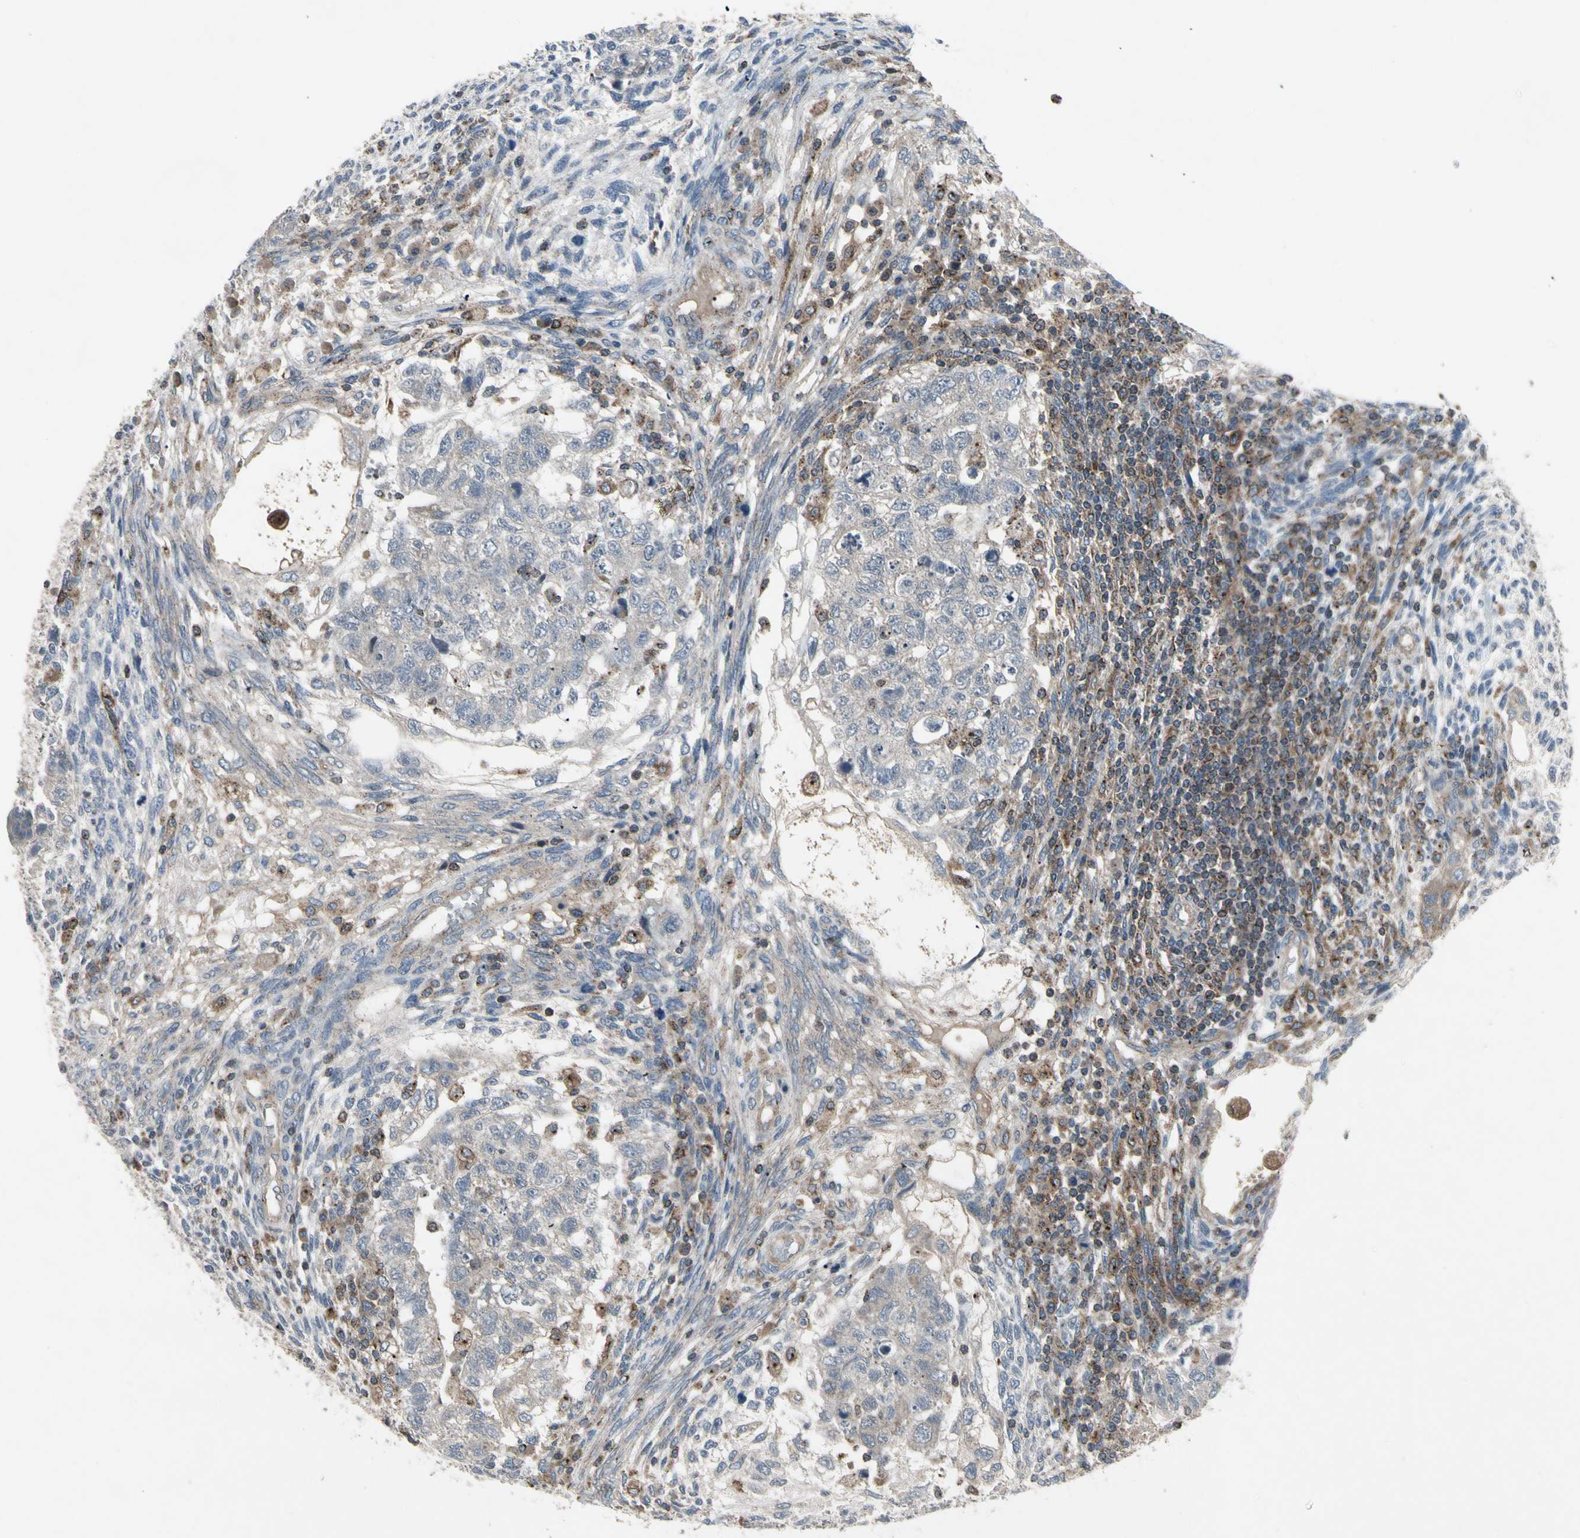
{"staining": {"intensity": "moderate", "quantity": "<25%", "location": "cytoplasmic/membranous"}, "tissue": "testis cancer", "cell_type": "Tumor cells", "image_type": "cancer", "snomed": [{"axis": "morphology", "description": "Normal tissue, NOS"}, {"axis": "morphology", "description": "Carcinoma, Embryonal, NOS"}, {"axis": "topography", "description": "Testis"}], "caption": "The micrograph exhibits immunohistochemical staining of testis embryonal carcinoma. There is moderate cytoplasmic/membranous expression is identified in approximately <25% of tumor cells. The protein of interest is stained brown, and the nuclei are stained in blue (DAB IHC with brightfield microscopy, high magnification).", "gene": "NMI", "patient": {"sex": "male", "age": 36}}